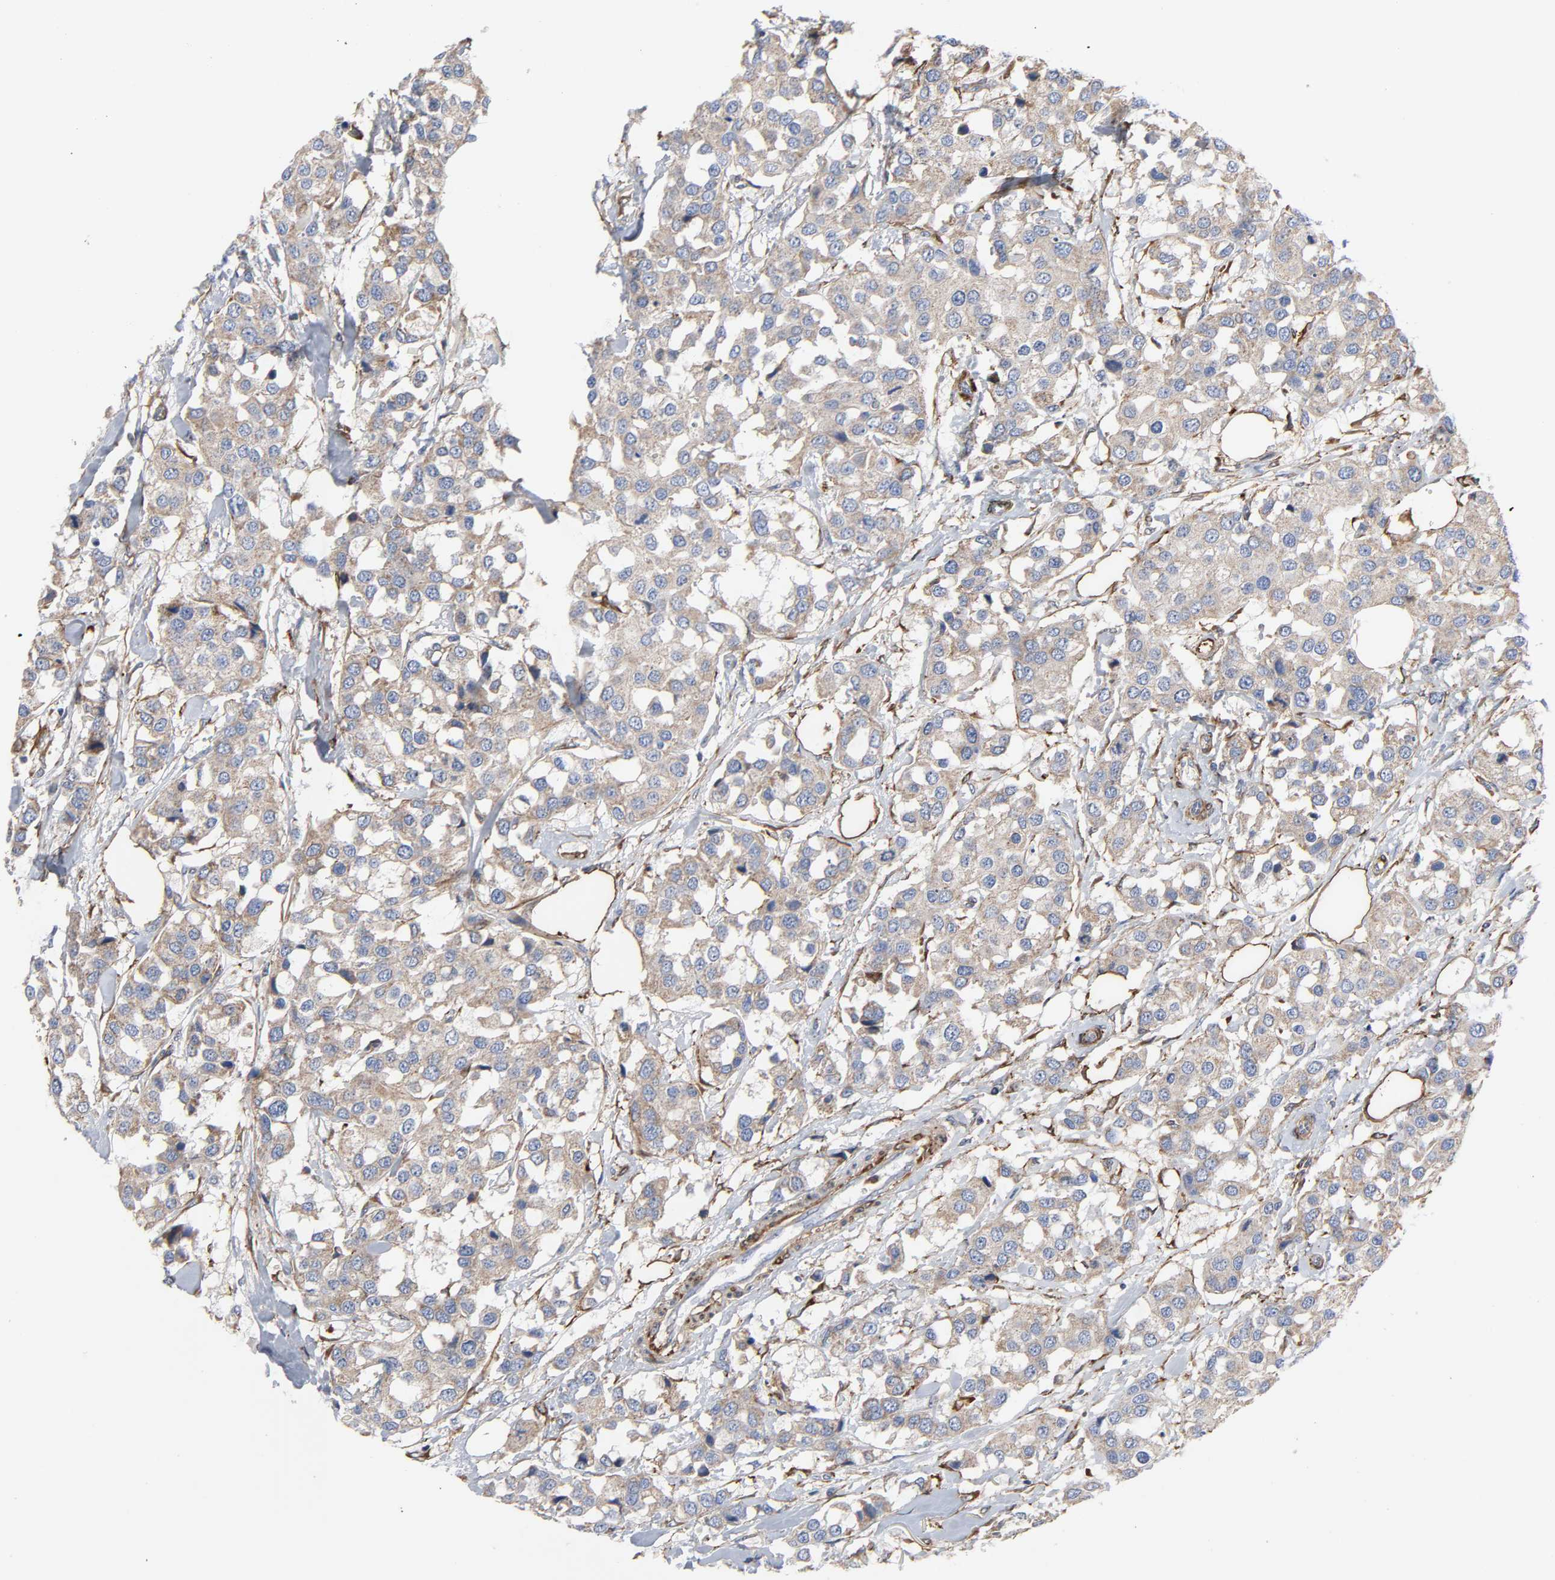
{"staining": {"intensity": "weak", "quantity": ">75%", "location": "cytoplasmic/membranous"}, "tissue": "breast cancer", "cell_type": "Tumor cells", "image_type": "cancer", "snomed": [{"axis": "morphology", "description": "Duct carcinoma"}, {"axis": "topography", "description": "Breast"}], "caption": "Breast cancer (invasive ductal carcinoma) was stained to show a protein in brown. There is low levels of weak cytoplasmic/membranous staining in approximately >75% of tumor cells.", "gene": "ARHGAP1", "patient": {"sex": "female", "age": 80}}